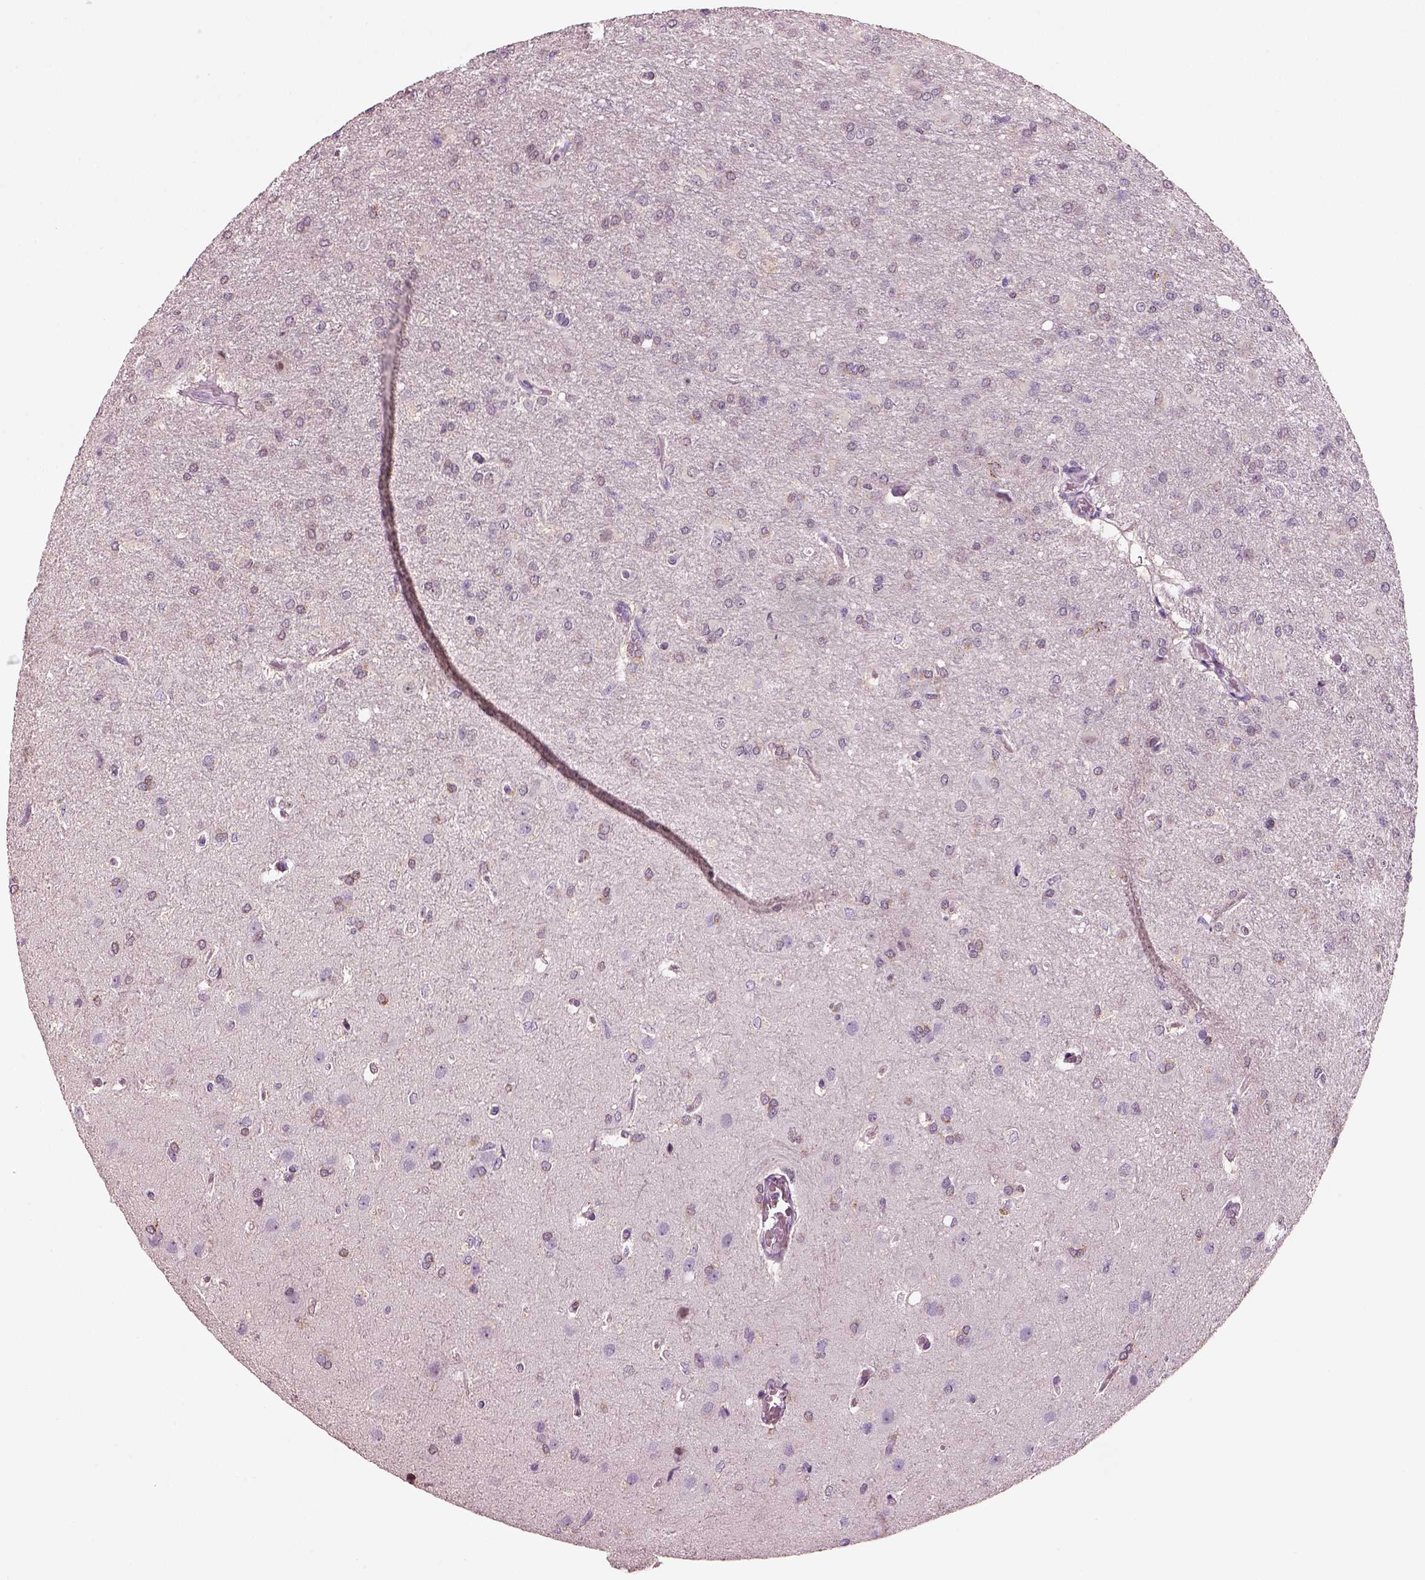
{"staining": {"intensity": "weak", "quantity": "25%-75%", "location": "cytoplasmic/membranous"}, "tissue": "glioma", "cell_type": "Tumor cells", "image_type": "cancer", "snomed": [{"axis": "morphology", "description": "Glioma, malignant, High grade"}, {"axis": "topography", "description": "Brain"}], "caption": "Immunohistochemistry (IHC) staining of malignant glioma (high-grade), which reveals low levels of weak cytoplasmic/membranous expression in about 25%-75% of tumor cells indicating weak cytoplasmic/membranous protein positivity. The staining was performed using DAB (3,3'-diaminobenzidine) (brown) for protein detection and nuclei were counterstained in hematoxylin (blue).", "gene": "ELSPBP1", "patient": {"sex": "male", "age": 68}}